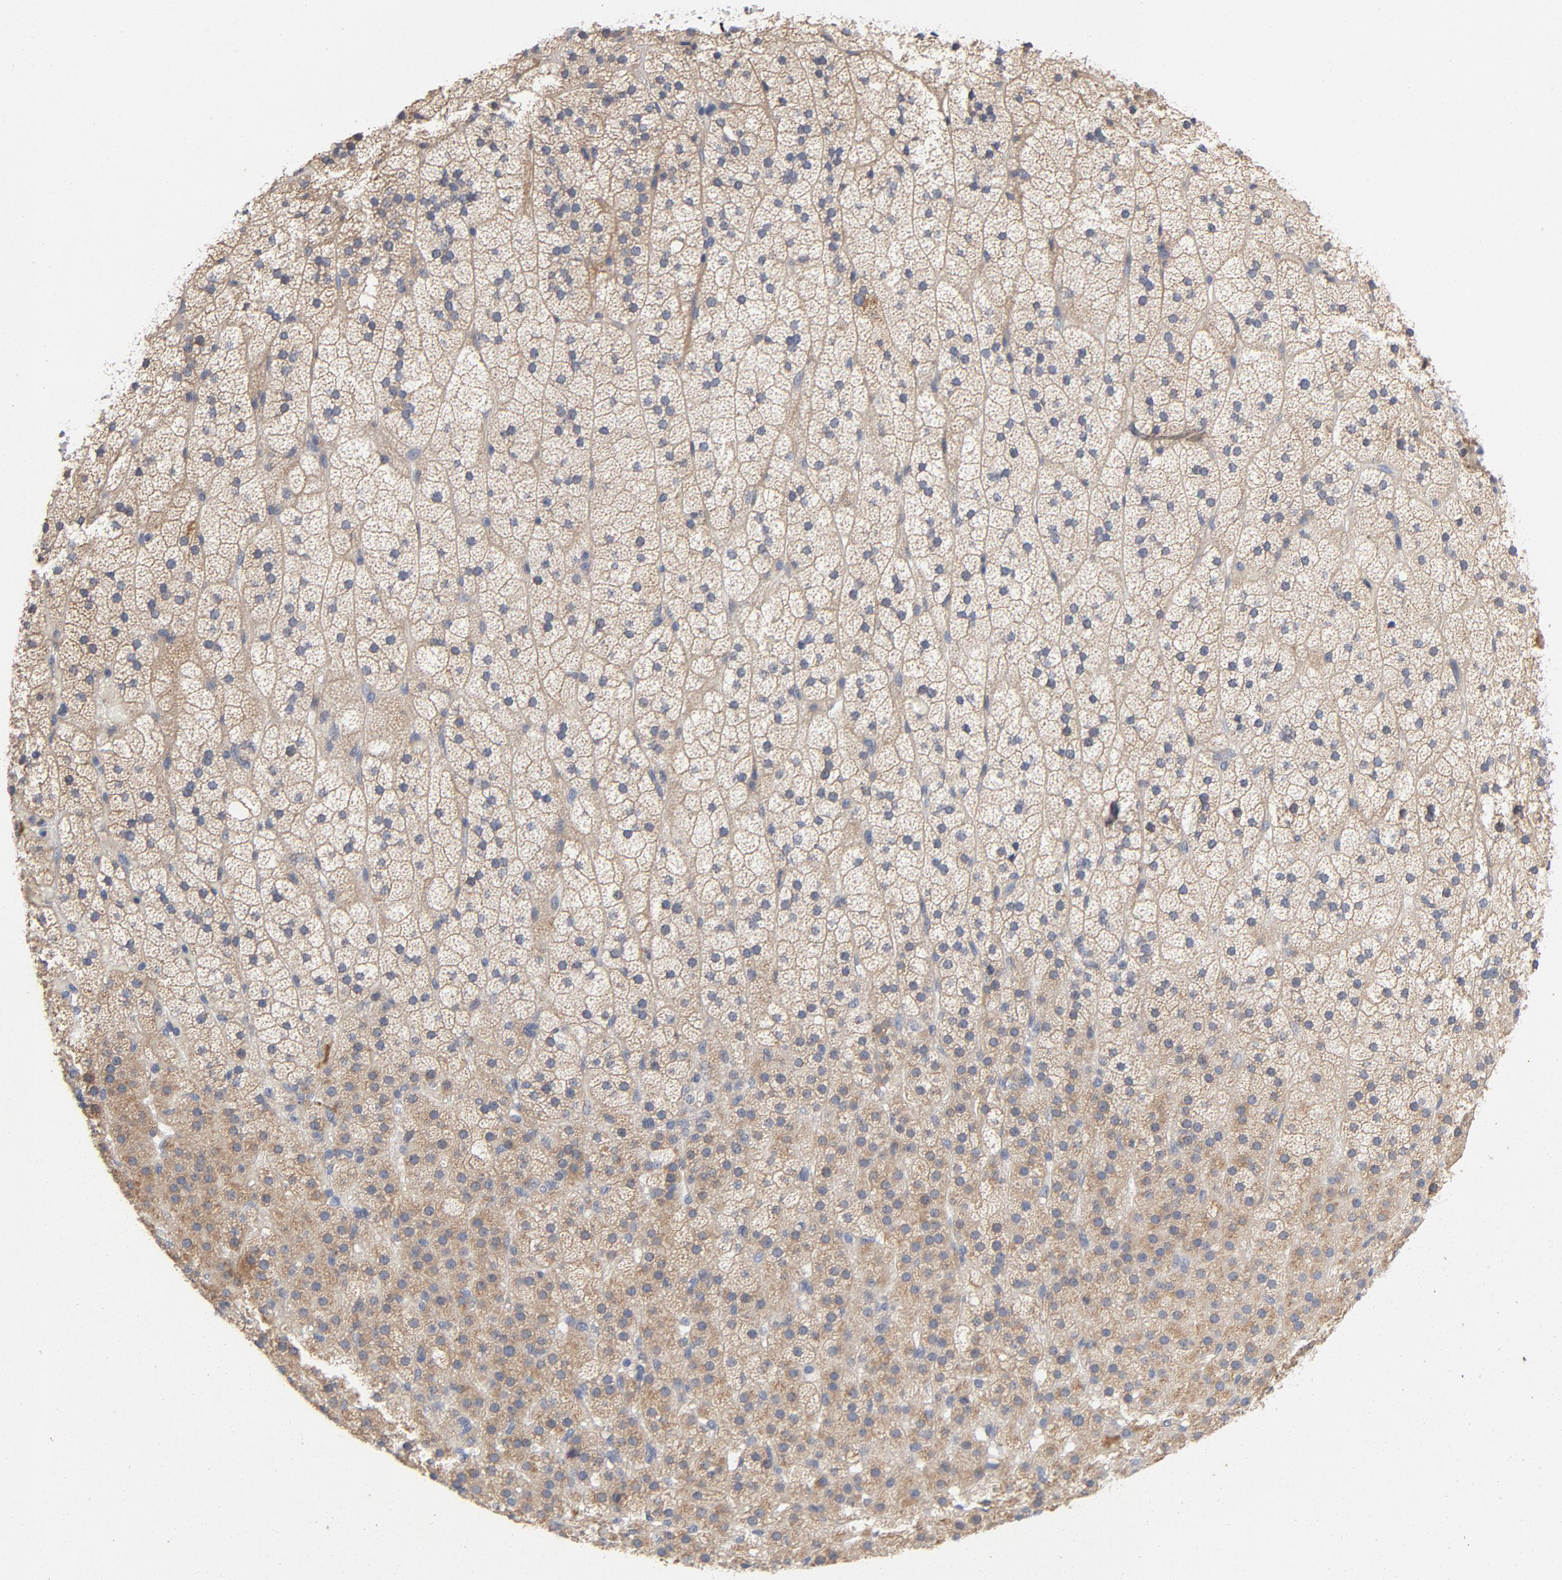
{"staining": {"intensity": "moderate", "quantity": ">75%", "location": "cytoplasmic/membranous"}, "tissue": "adrenal gland", "cell_type": "Glandular cells", "image_type": "normal", "snomed": [{"axis": "morphology", "description": "Normal tissue, NOS"}, {"axis": "topography", "description": "Adrenal gland"}], "caption": "Moderate cytoplasmic/membranous protein expression is appreciated in about >75% of glandular cells in adrenal gland. Using DAB (3,3'-diaminobenzidine) (brown) and hematoxylin (blue) stains, captured at high magnification using brightfield microscopy.", "gene": "CCDC134", "patient": {"sex": "male", "age": 35}}